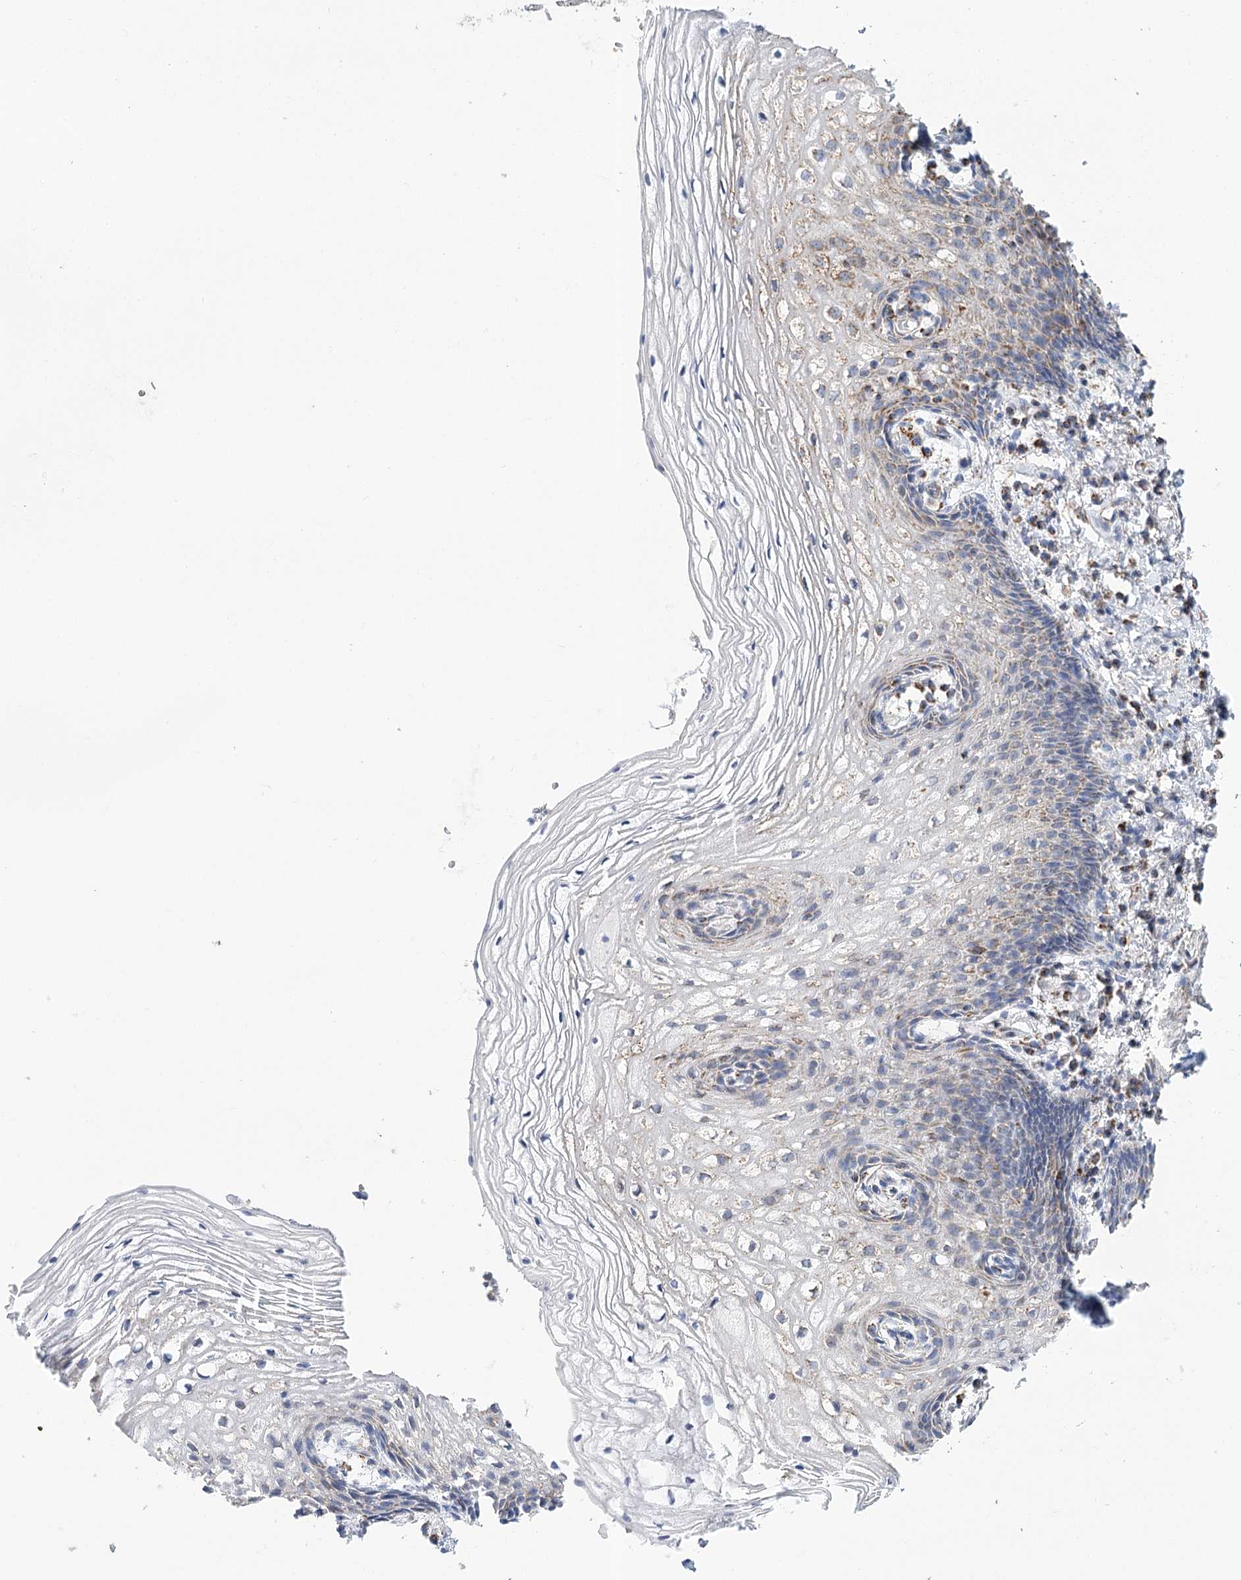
{"staining": {"intensity": "moderate", "quantity": "<25%", "location": "cytoplasmic/membranous"}, "tissue": "vagina", "cell_type": "Squamous epithelial cells", "image_type": "normal", "snomed": [{"axis": "morphology", "description": "Normal tissue, NOS"}, {"axis": "topography", "description": "Vagina"}], "caption": "Protein analysis of normal vagina reveals moderate cytoplasmic/membranous positivity in about <25% of squamous epithelial cells.", "gene": "LSS", "patient": {"sex": "female", "age": 60}}